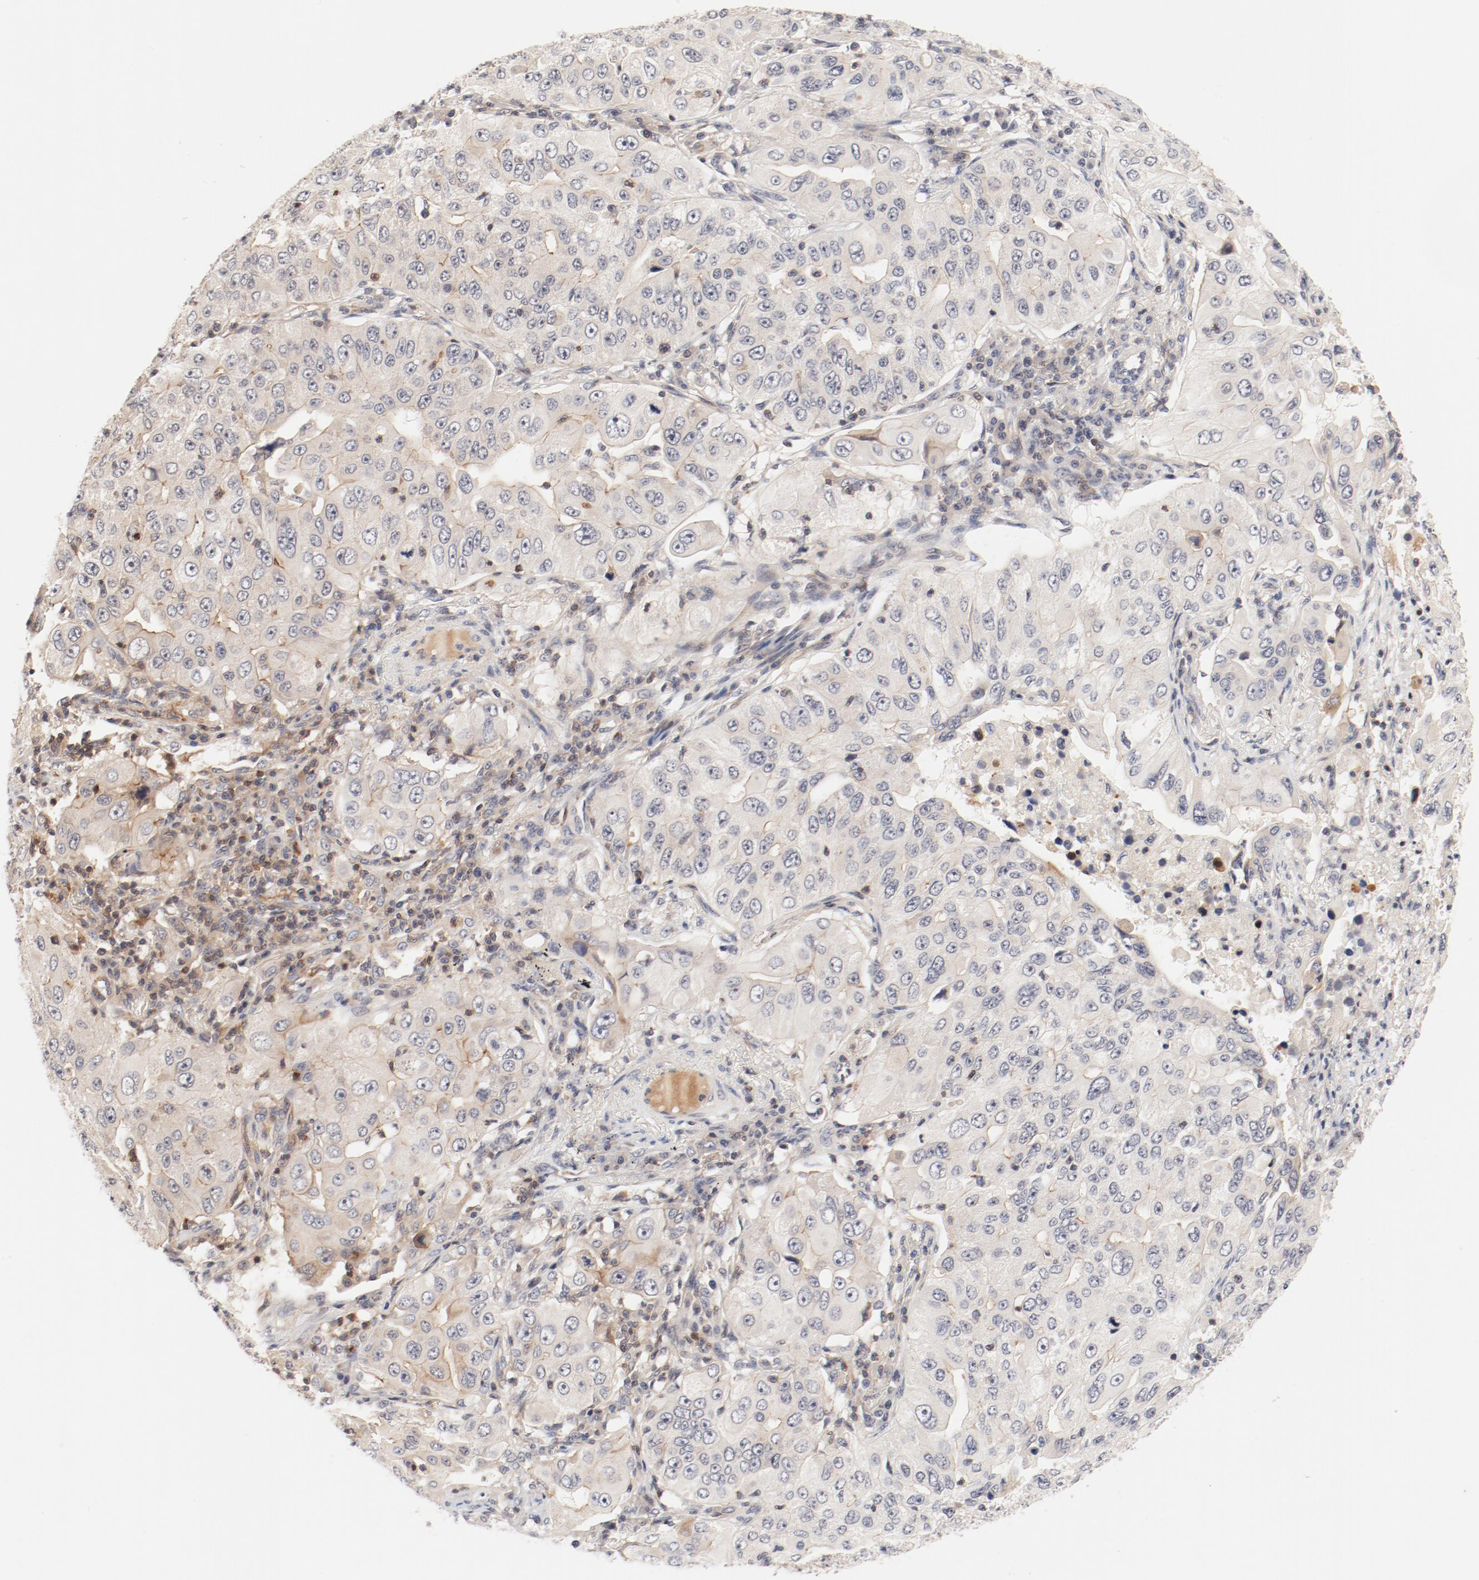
{"staining": {"intensity": "weak", "quantity": "<25%", "location": "cytoplasmic/membranous"}, "tissue": "lung cancer", "cell_type": "Tumor cells", "image_type": "cancer", "snomed": [{"axis": "morphology", "description": "Adenocarcinoma, NOS"}, {"axis": "topography", "description": "Lung"}], "caption": "DAB (3,3'-diaminobenzidine) immunohistochemical staining of lung cancer reveals no significant expression in tumor cells.", "gene": "ZNF267", "patient": {"sex": "male", "age": 84}}